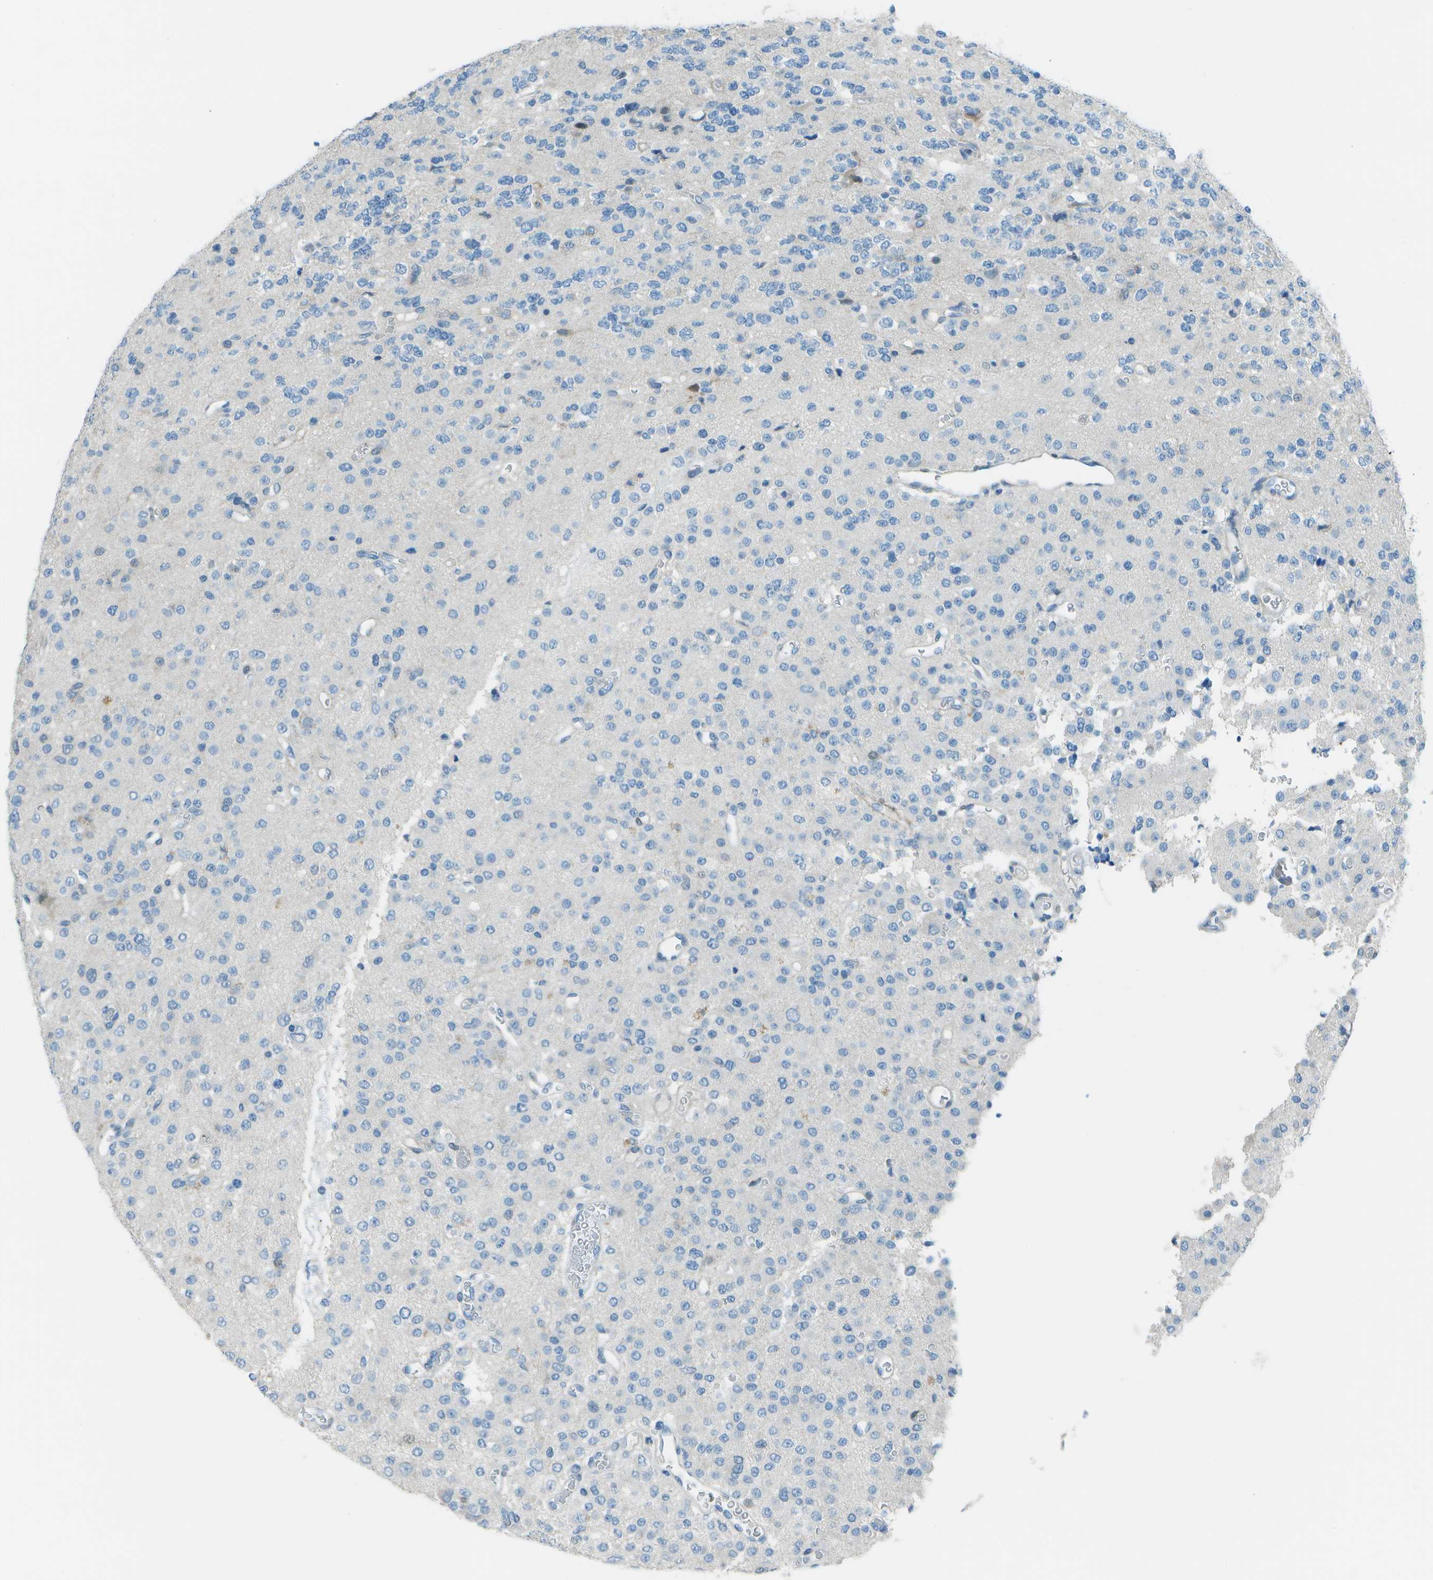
{"staining": {"intensity": "negative", "quantity": "none", "location": "none"}, "tissue": "glioma", "cell_type": "Tumor cells", "image_type": "cancer", "snomed": [{"axis": "morphology", "description": "Glioma, malignant, Low grade"}, {"axis": "topography", "description": "Brain"}], "caption": "Protein analysis of glioma exhibits no significant expression in tumor cells.", "gene": "FGF1", "patient": {"sex": "male", "age": 38}}